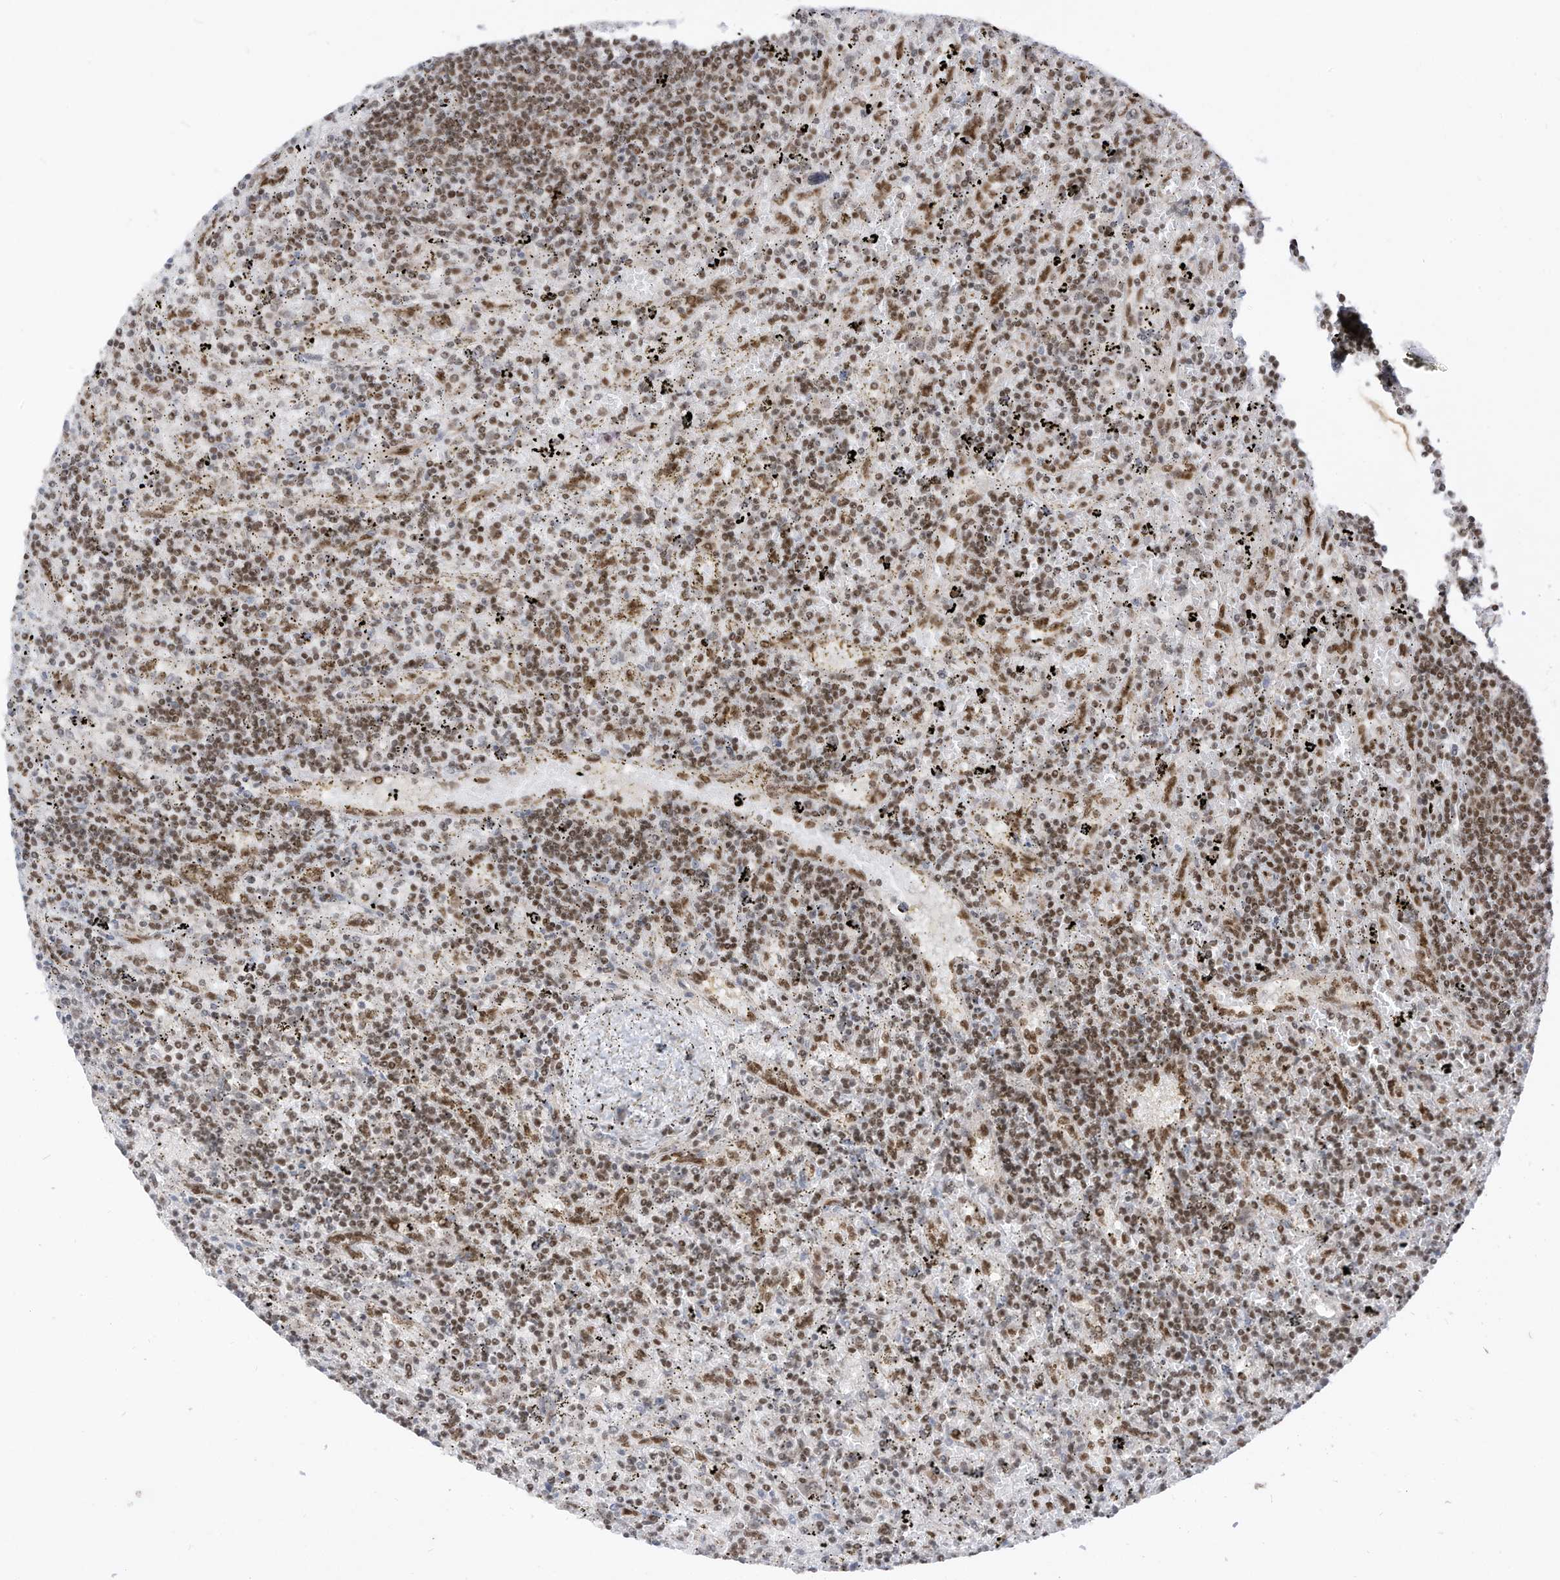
{"staining": {"intensity": "weak", "quantity": "25%-75%", "location": "nuclear"}, "tissue": "lymphoma", "cell_type": "Tumor cells", "image_type": "cancer", "snomed": [{"axis": "morphology", "description": "Malignant lymphoma, non-Hodgkin's type, Low grade"}, {"axis": "topography", "description": "Spleen"}], "caption": "The micrograph reveals a brown stain indicating the presence of a protein in the nuclear of tumor cells in lymphoma.", "gene": "AURKAIP1", "patient": {"sex": "male", "age": 76}}